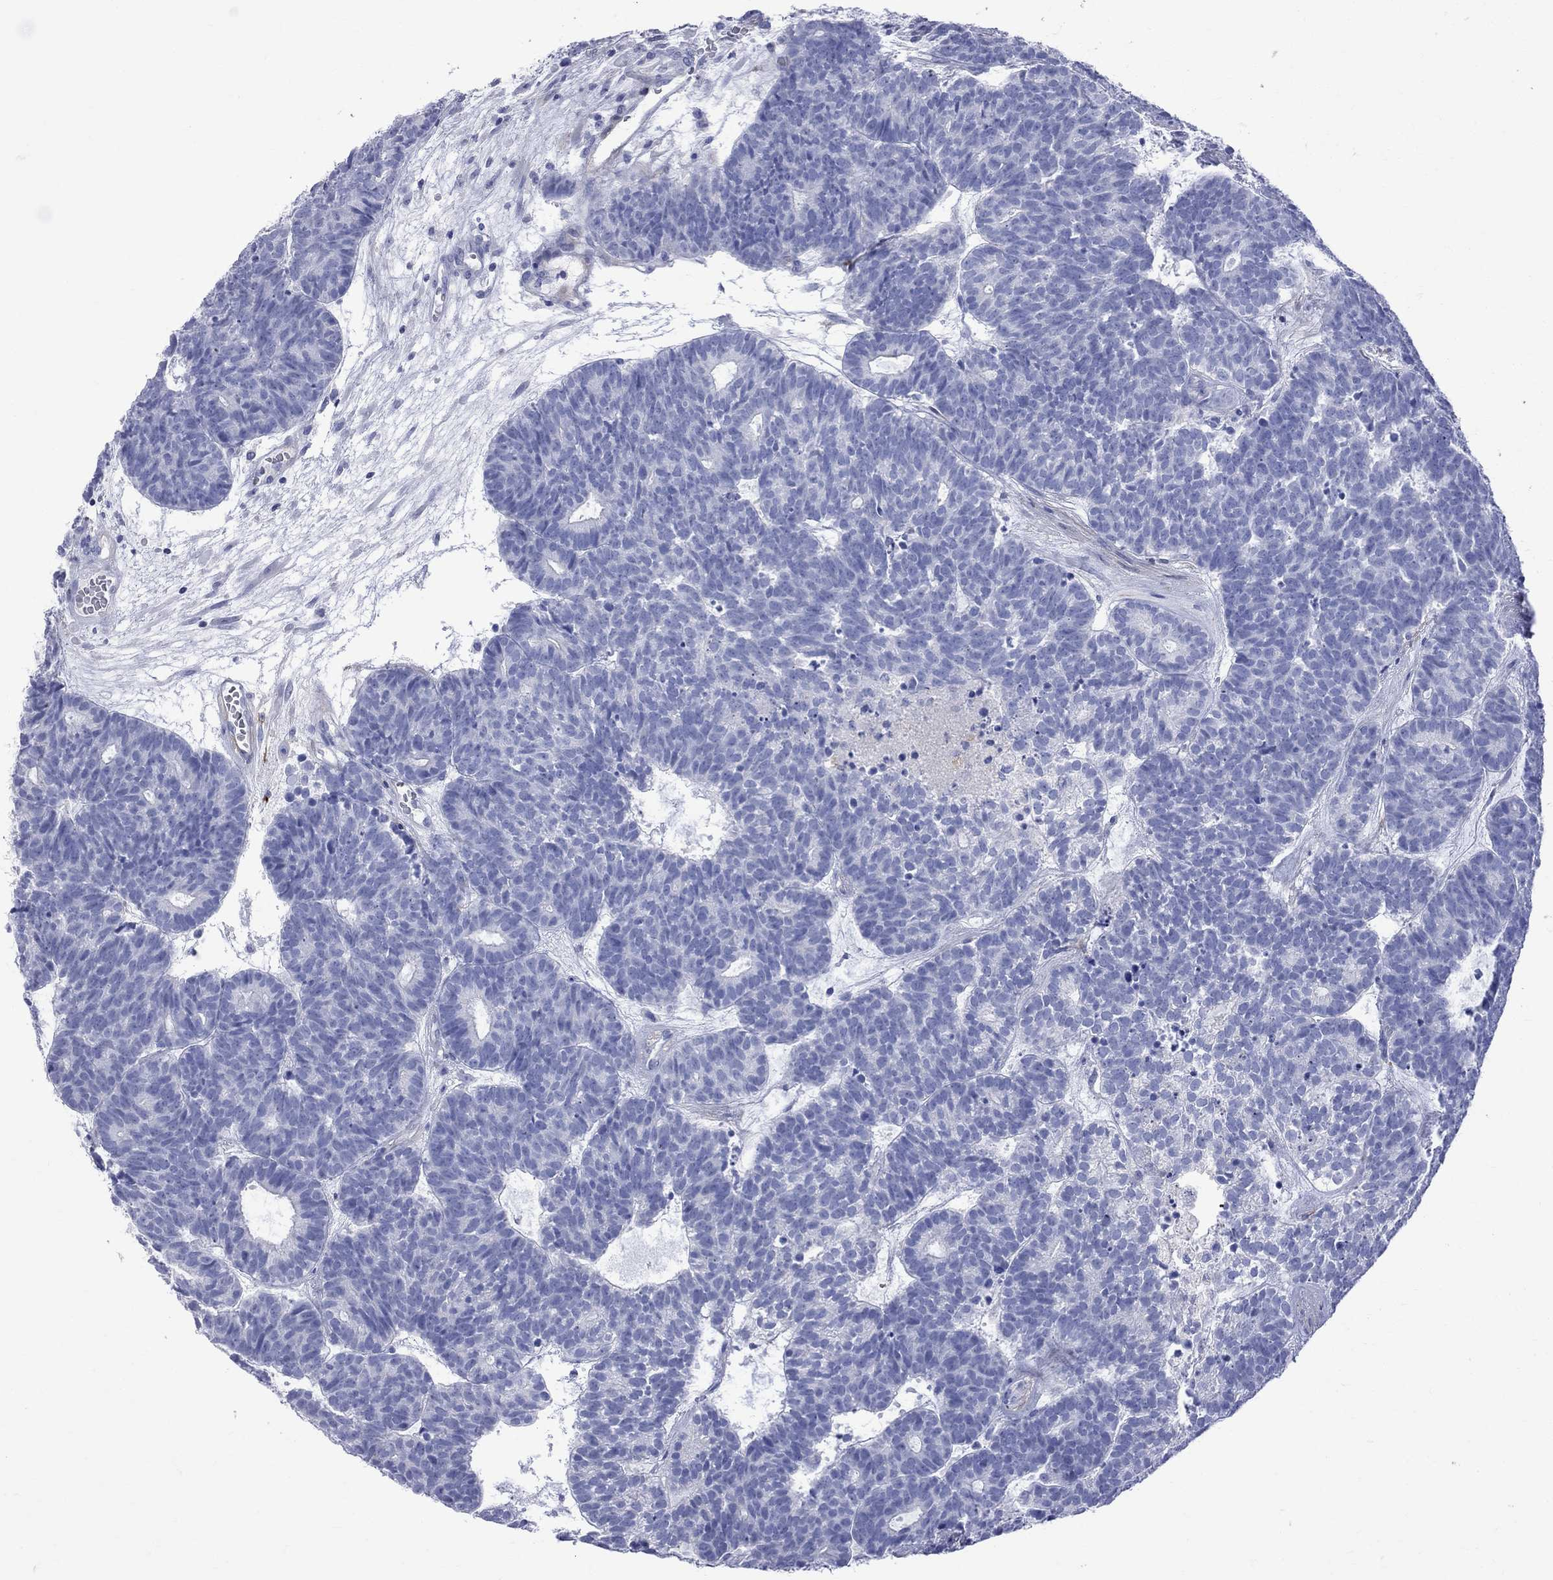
{"staining": {"intensity": "negative", "quantity": "none", "location": "none"}, "tissue": "head and neck cancer", "cell_type": "Tumor cells", "image_type": "cancer", "snomed": [{"axis": "morphology", "description": "Adenocarcinoma, NOS"}, {"axis": "topography", "description": "Head-Neck"}], "caption": "Tumor cells are negative for protein expression in human head and neck adenocarcinoma.", "gene": "S100A3", "patient": {"sex": "female", "age": 81}}